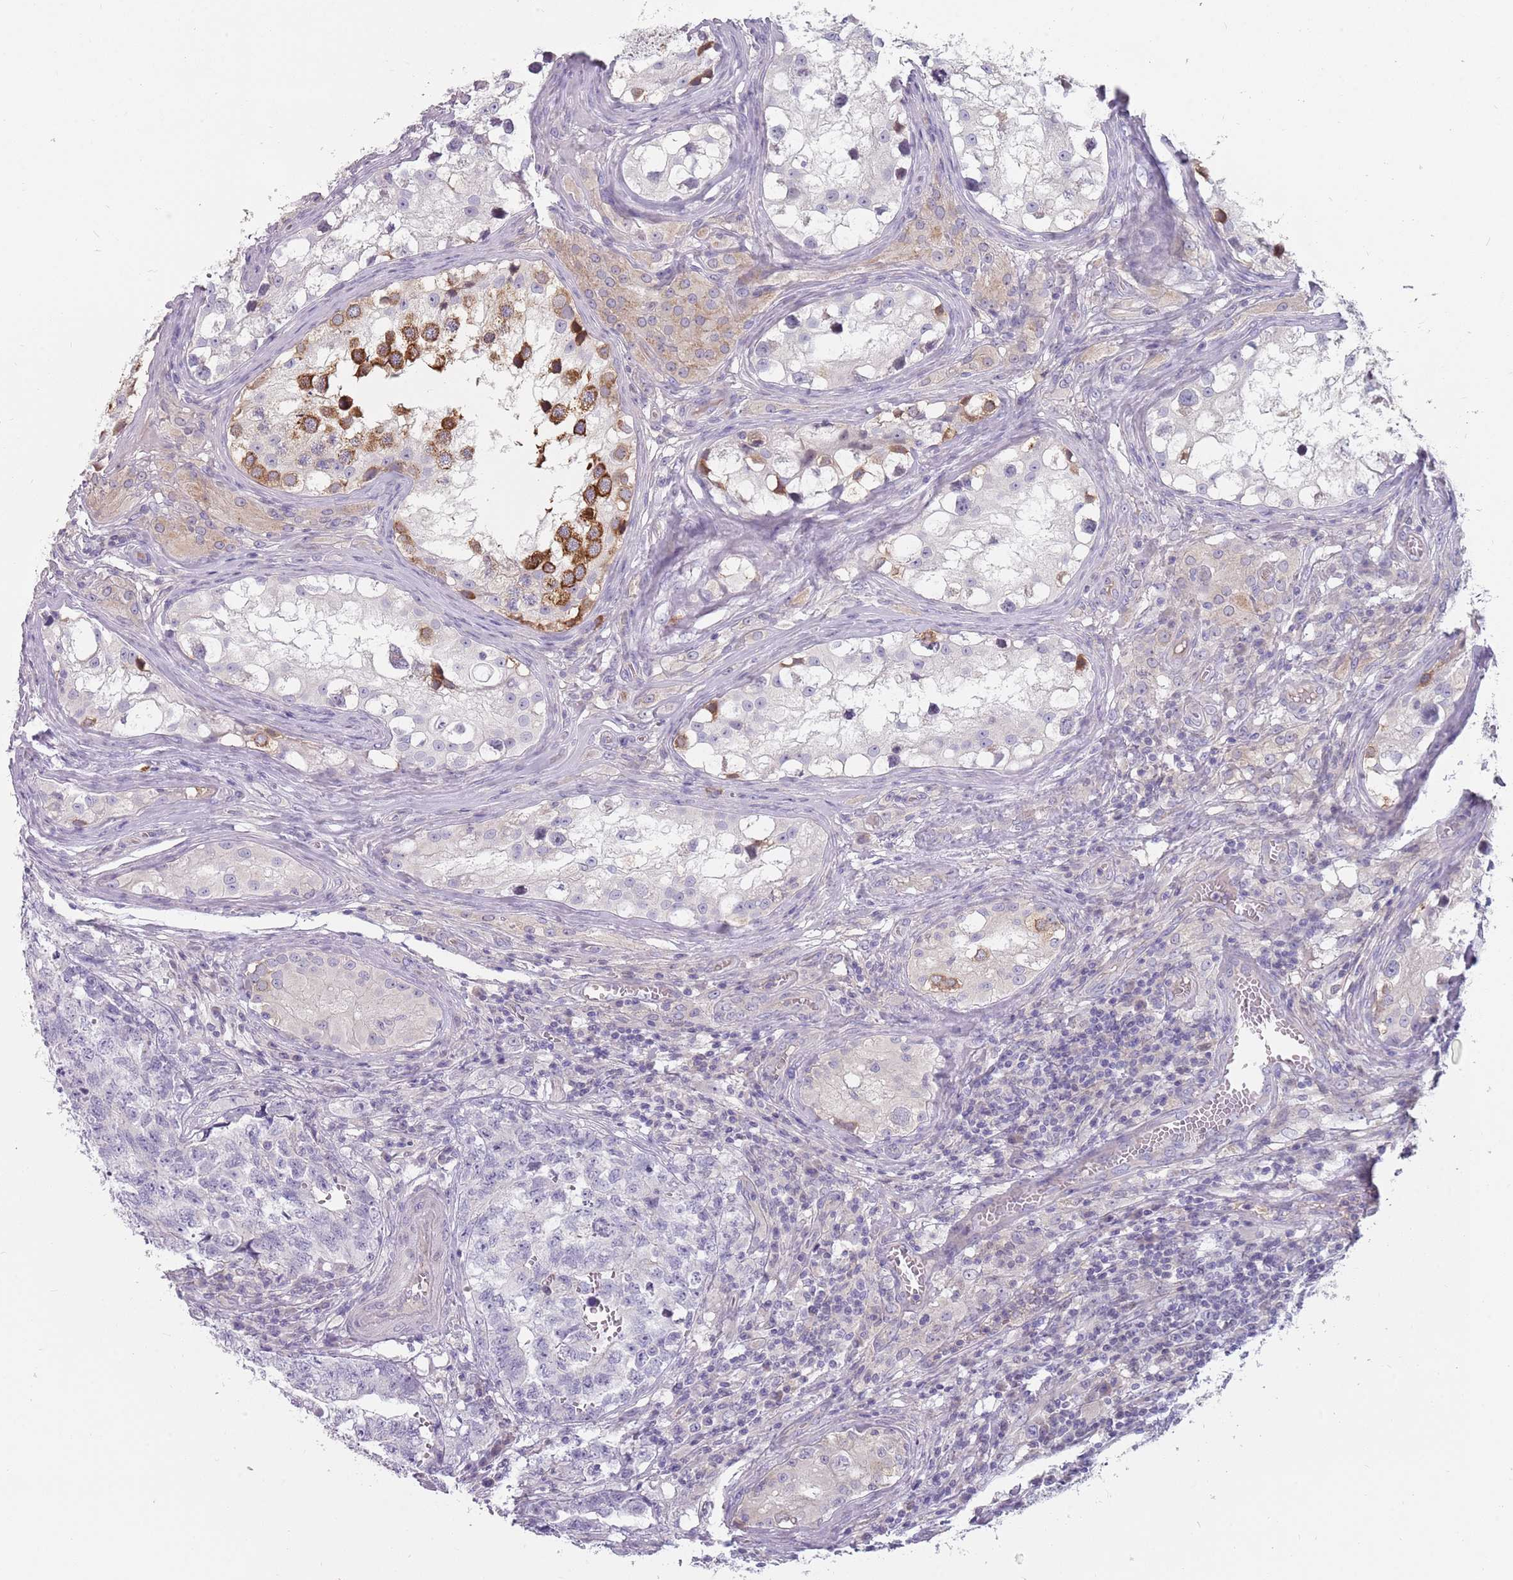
{"staining": {"intensity": "negative", "quantity": "none", "location": "none"}, "tissue": "testis cancer", "cell_type": "Tumor cells", "image_type": "cancer", "snomed": [{"axis": "morphology", "description": "Carcinoma, Embryonal, NOS"}, {"axis": "topography", "description": "Testis"}], "caption": "Immunohistochemical staining of embryonal carcinoma (testis) displays no significant positivity in tumor cells. (Brightfield microscopy of DAB IHC at high magnification).", "gene": "DDX4", "patient": {"sex": "male", "age": 31}}